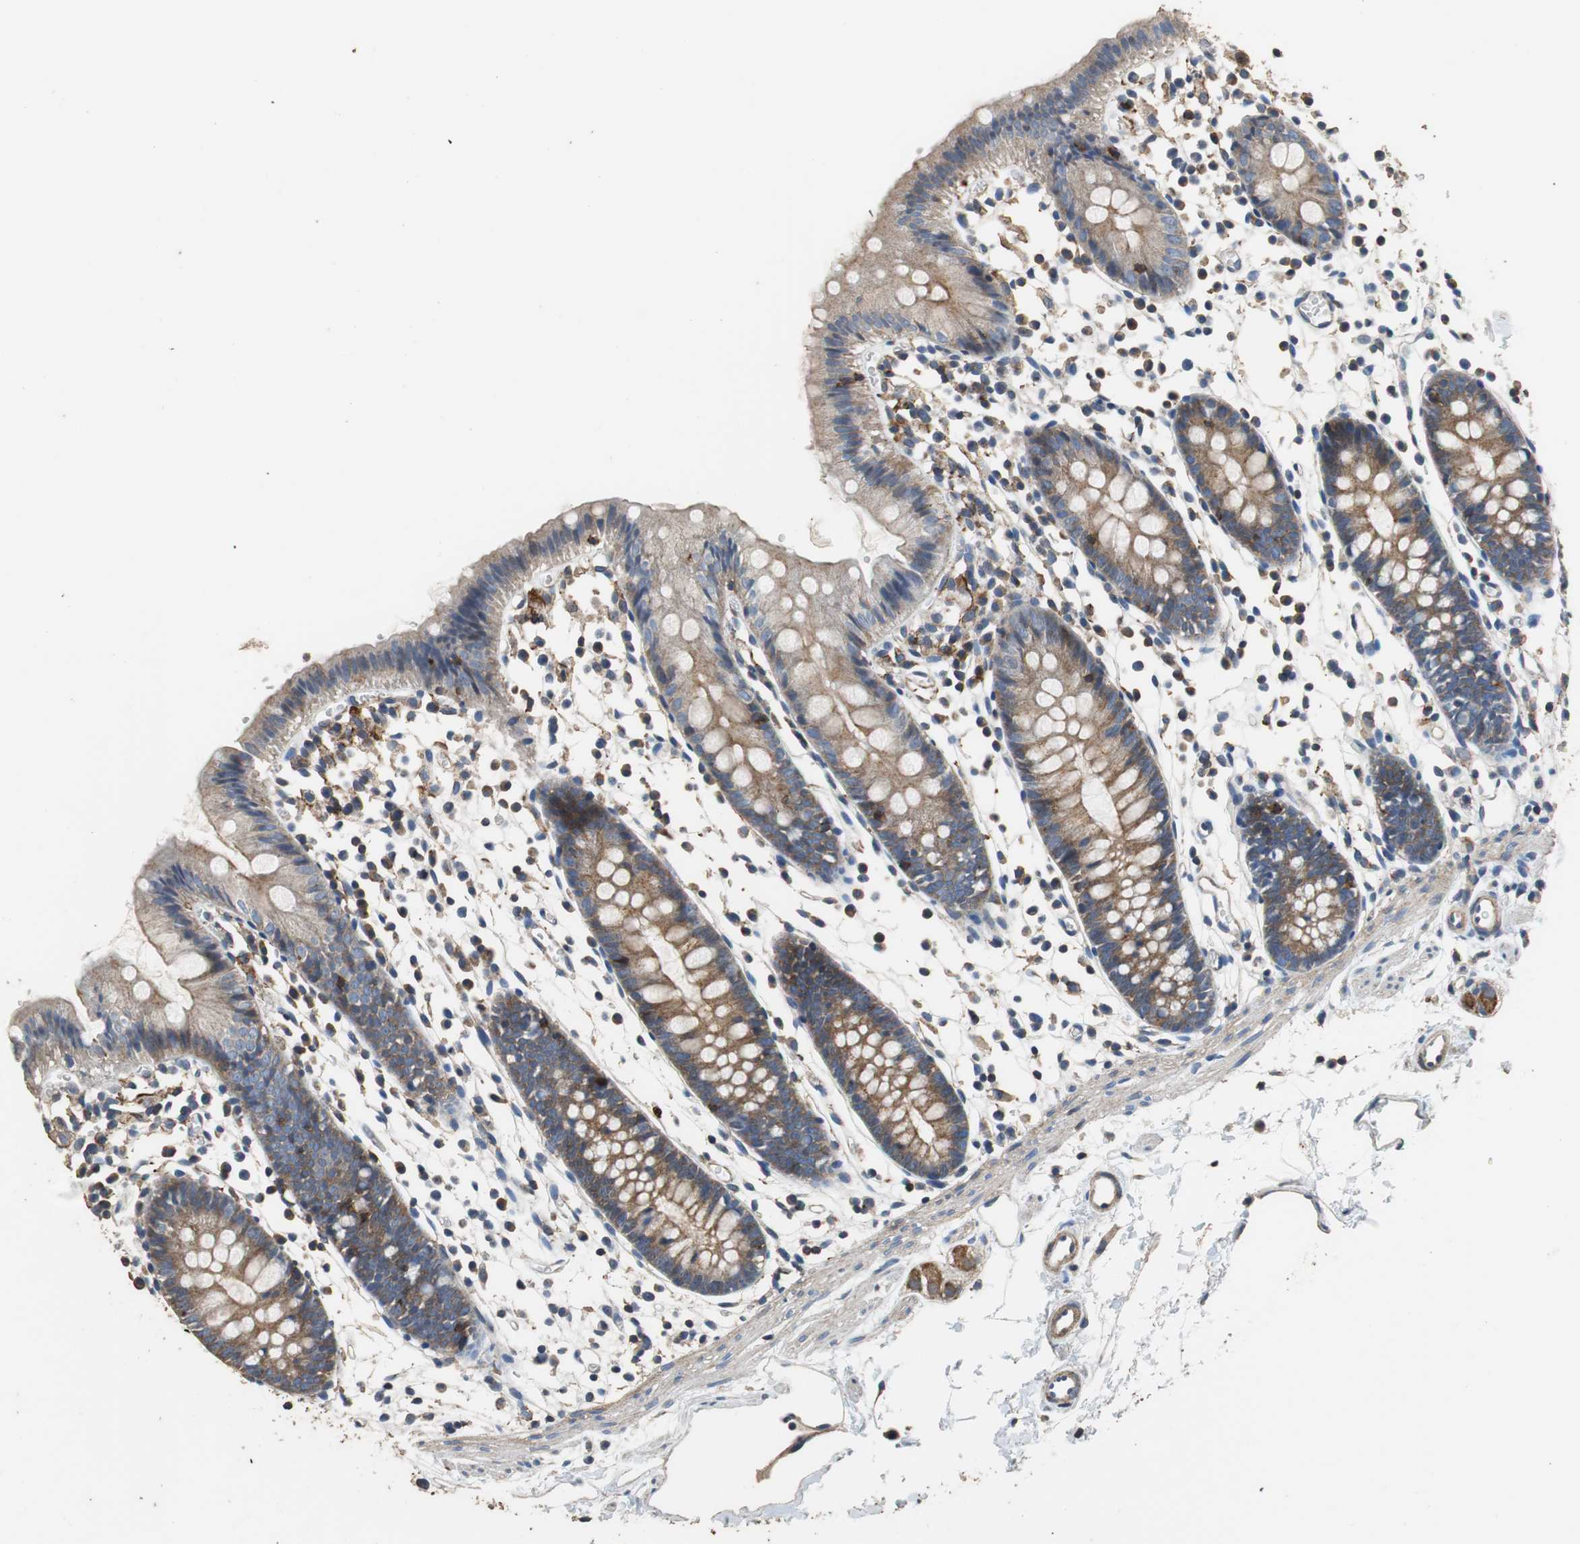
{"staining": {"intensity": "moderate", "quantity": ">75%", "location": "cytoplasmic/membranous"}, "tissue": "colon", "cell_type": "Endothelial cells", "image_type": "normal", "snomed": [{"axis": "morphology", "description": "Normal tissue, NOS"}, {"axis": "topography", "description": "Colon"}], "caption": "Brown immunohistochemical staining in benign colon reveals moderate cytoplasmic/membranous staining in about >75% of endothelial cells. Immunohistochemistry (ihc) stains the protein of interest in brown and the nuclei are stained blue.", "gene": "PRKRA", "patient": {"sex": "male", "age": 14}}